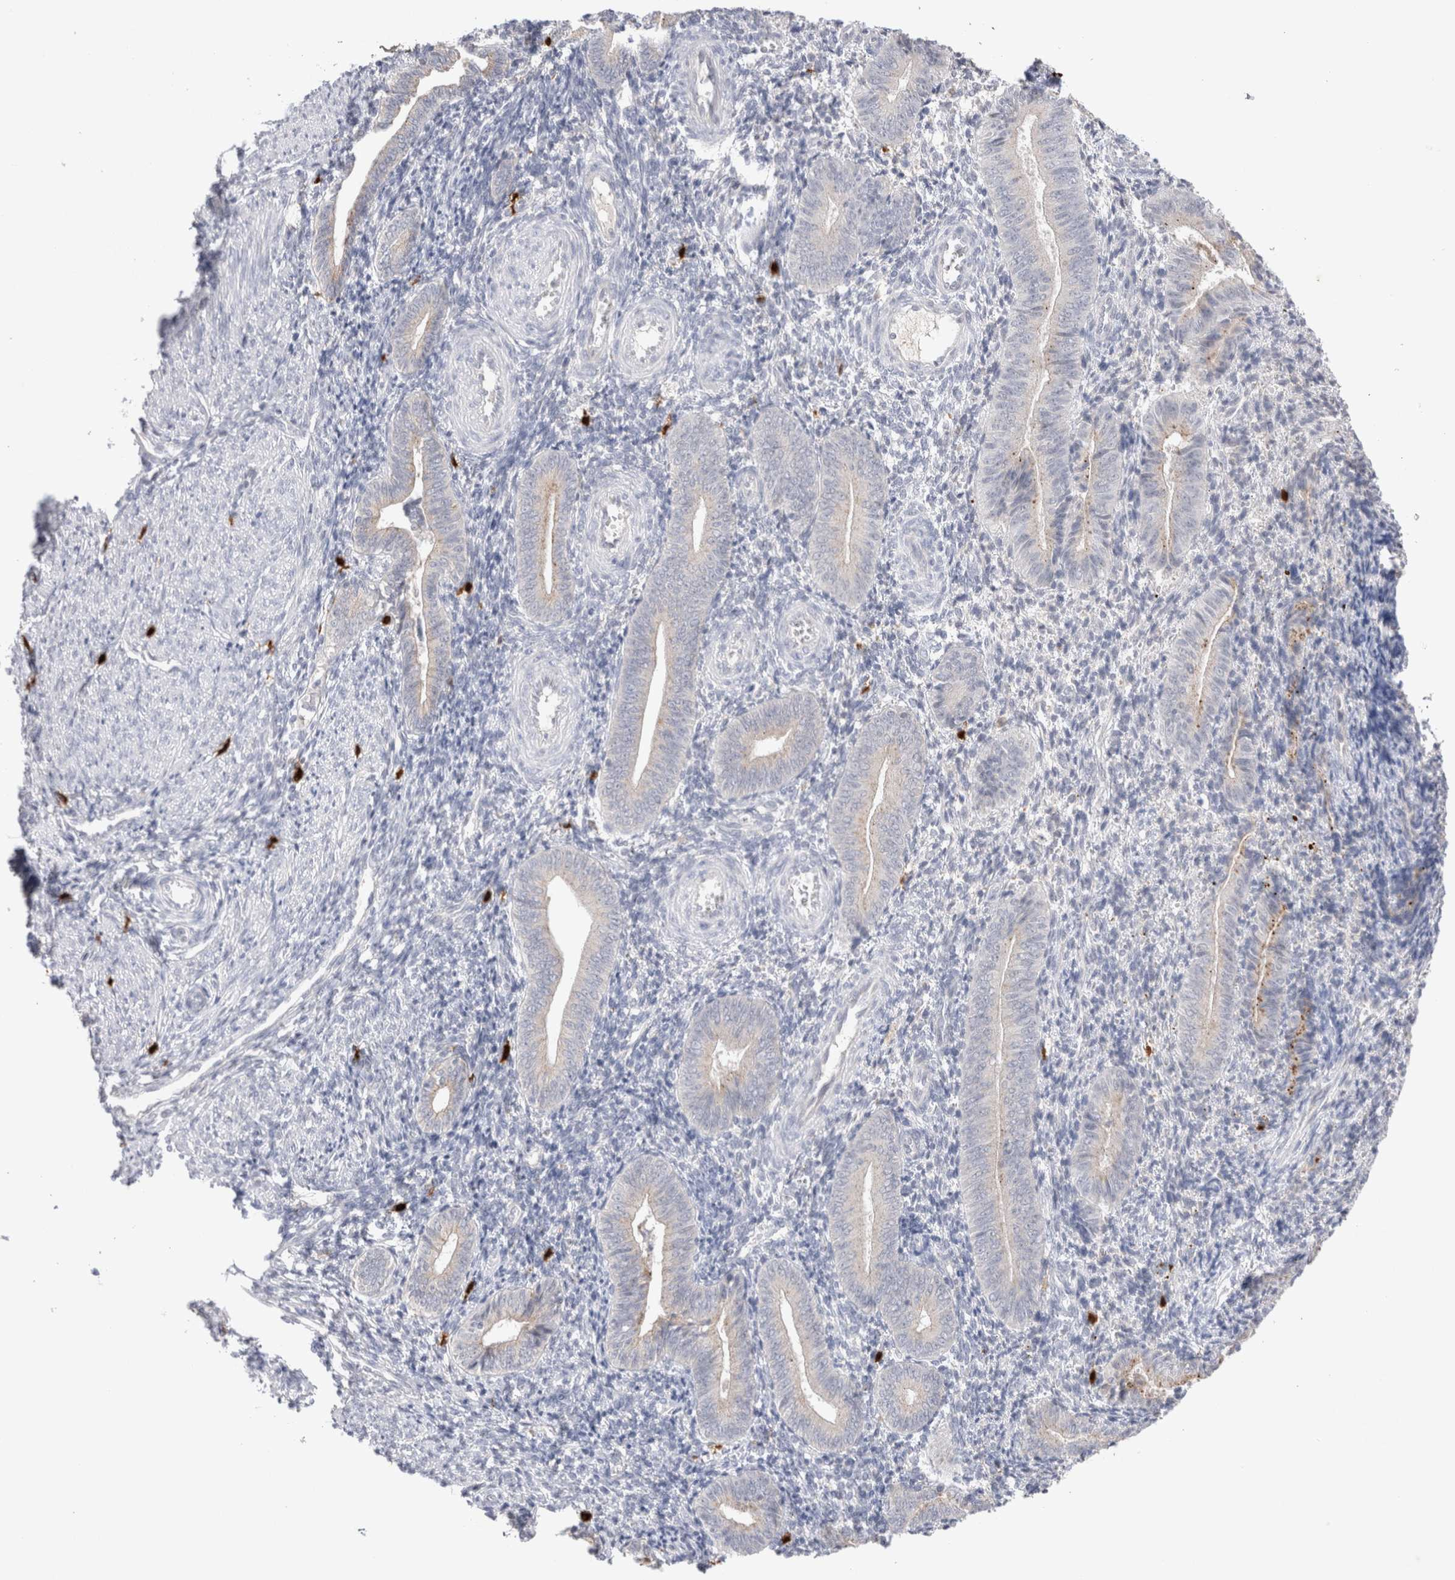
{"staining": {"intensity": "negative", "quantity": "none", "location": "none"}, "tissue": "endometrium", "cell_type": "Cells in endometrial stroma", "image_type": "normal", "snomed": [{"axis": "morphology", "description": "Normal tissue, NOS"}, {"axis": "topography", "description": "Uterus"}, {"axis": "topography", "description": "Endometrium"}], "caption": "An immunohistochemistry micrograph of unremarkable endometrium is shown. There is no staining in cells in endometrial stroma of endometrium. (DAB immunohistochemistry (IHC) with hematoxylin counter stain).", "gene": "HPGDS", "patient": {"sex": "female", "age": 33}}